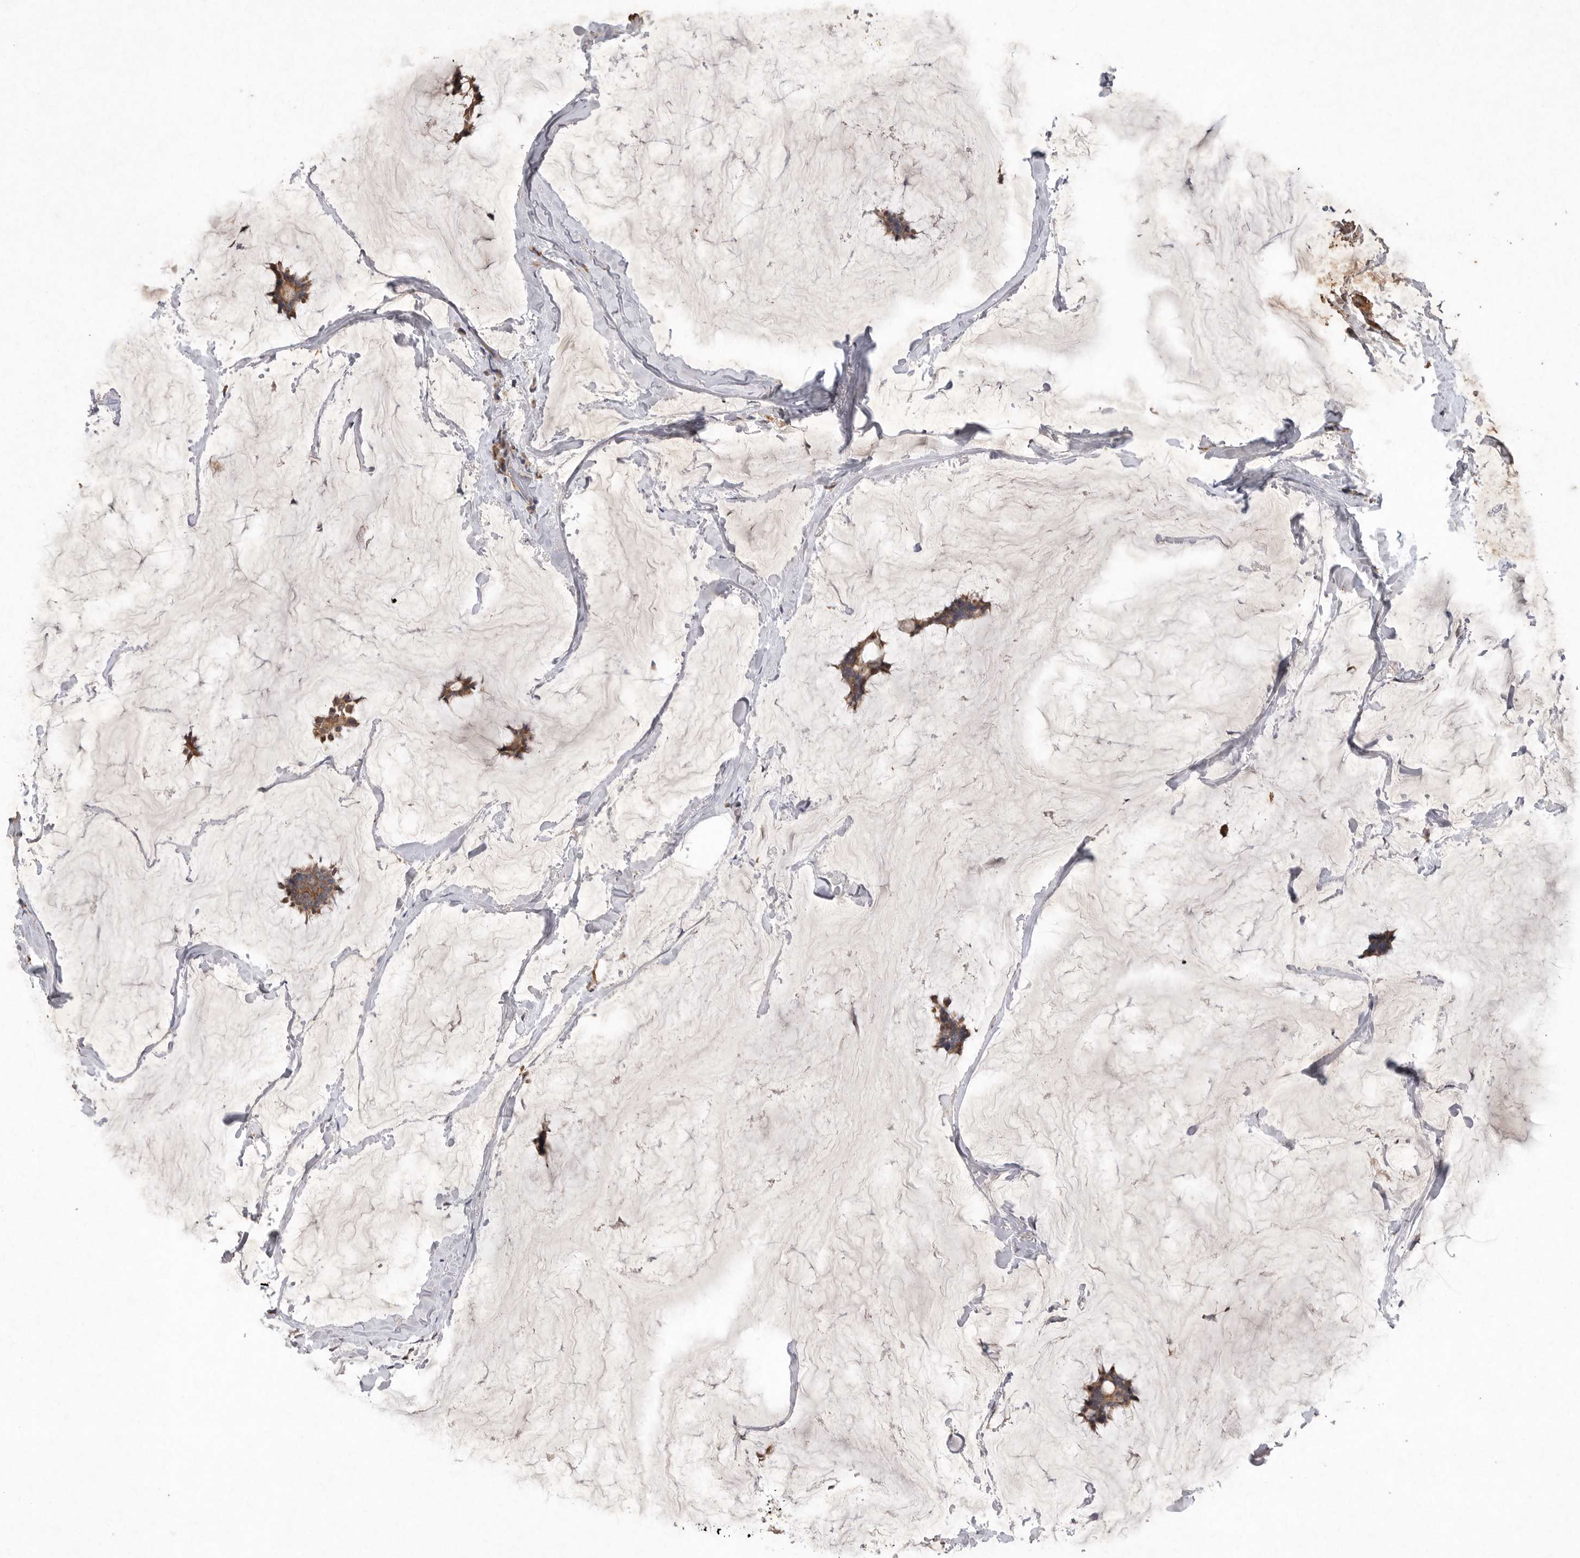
{"staining": {"intensity": "moderate", "quantity": ">75%", "location": "cytoplasmic/membranous"}, "tissue": "breast cancer", "cell_type": "Tumor cells", "image_type": "cancer", "snomed": [{"axis": "morphology", "description": "Duct carcinoma"}, {"axis": "topography", "description": "Breast"}], "caption": "Breast cancer stained for a protein (brown) demonstrates moderate cytoplasmic/membranous positive staining in approximately >75% of tumor cells.", "gene": "MRPL41", "patient": {"sex": "female", "age": 93}}